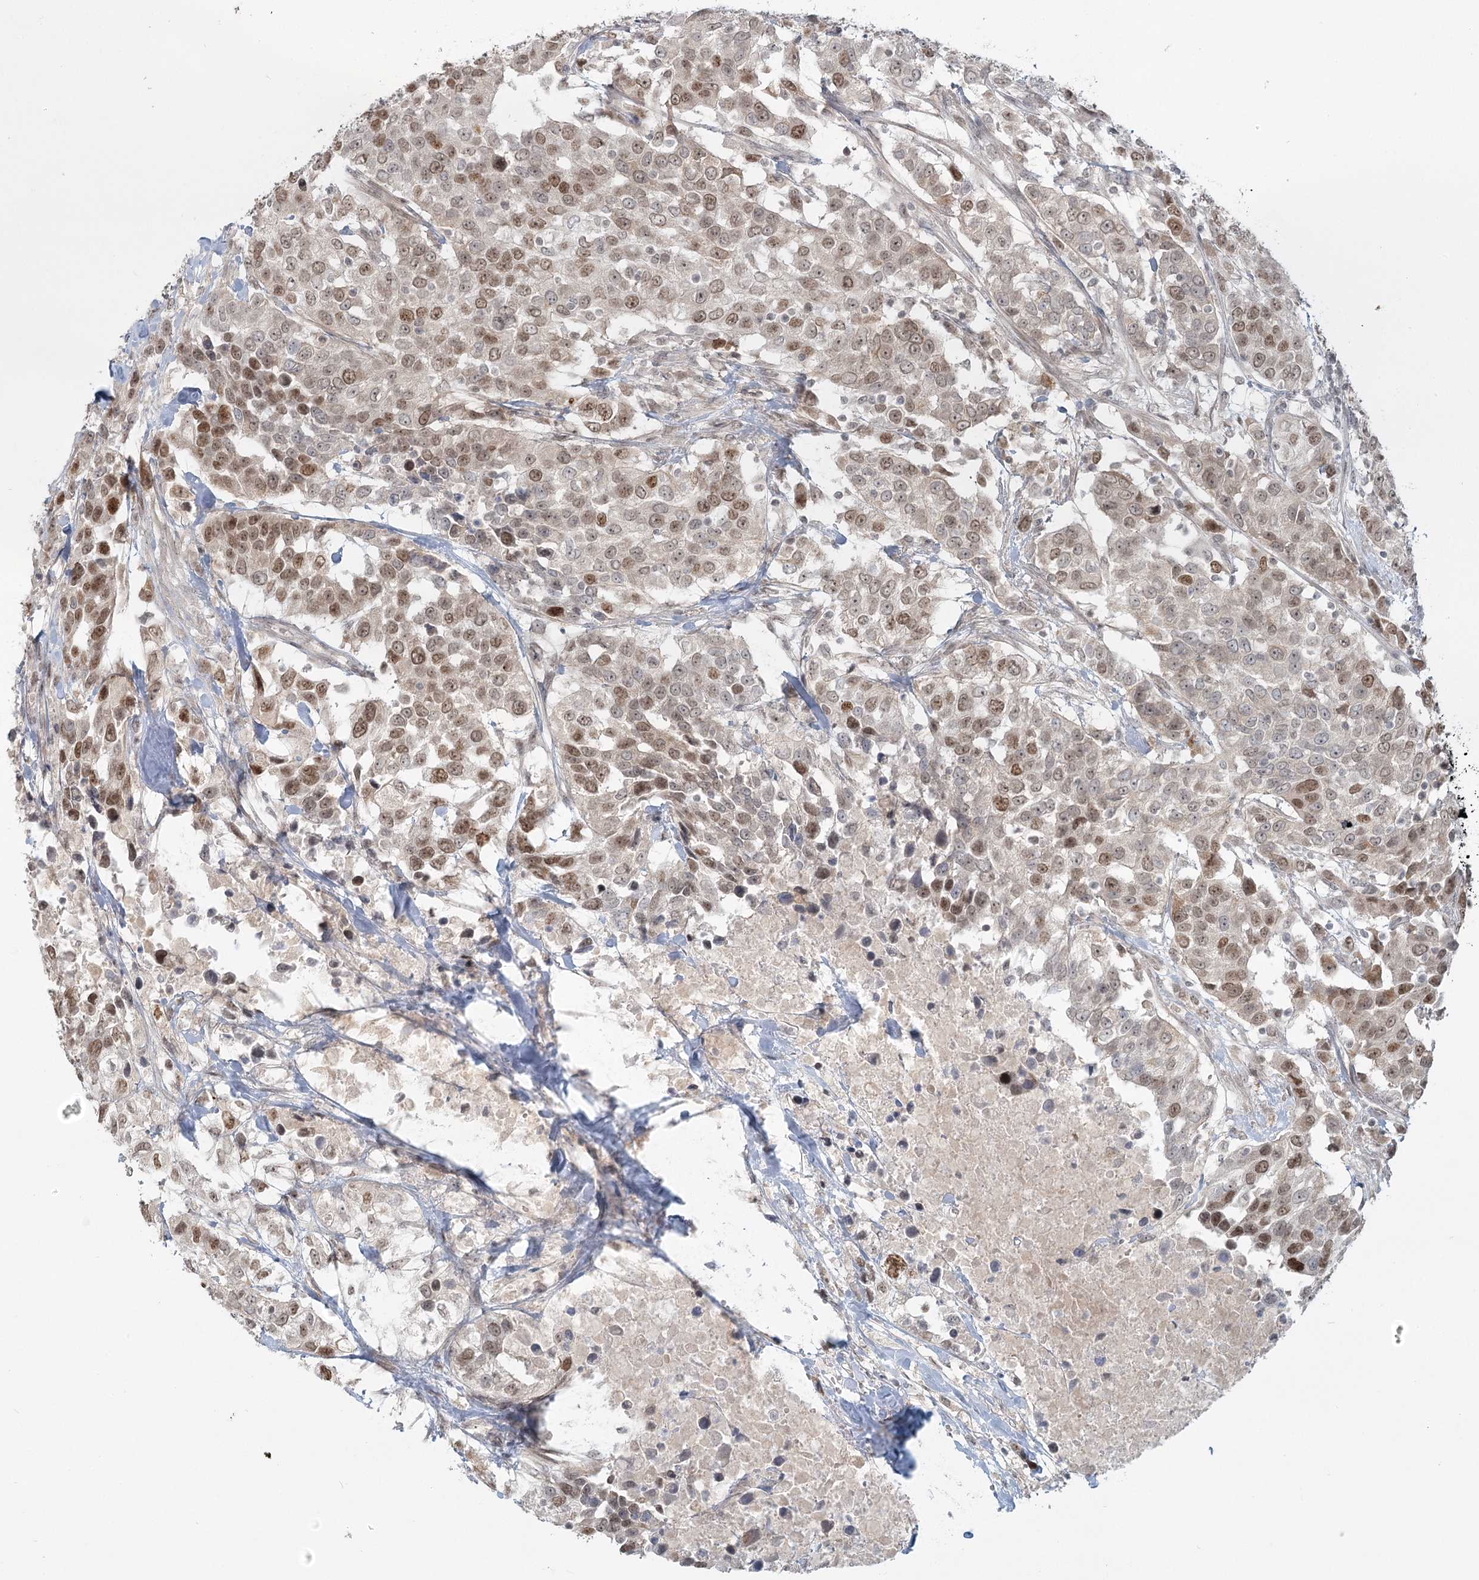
{"staining": {"intensity": "moderate", "quantity": ">75%", "location": "nuclear"}, "tissue": "urothelial cancer", "cell_type": "Tumor cells", "image_type": "cancer", "snomed": [{"axis": "morphology", "description": "Urothelial carcinoma, High grade"}, {"axis": "topography", "description": "Urinary bladder"}], "caption": "An immunohistochemistry photomicrograph of neoplastic tissue is shown. Protein staining in brown labels moderate nuclear positivity in urothelial cancer within tumor cells. The protein is stained brown, and the nuclei are stained in blue (DAB (3,3'-diaminobenzidine) IHC with brightfield microscopy, high magnification).", "gene": "R3HCC1L", "patient": {"sex": "female", "age": 80}}